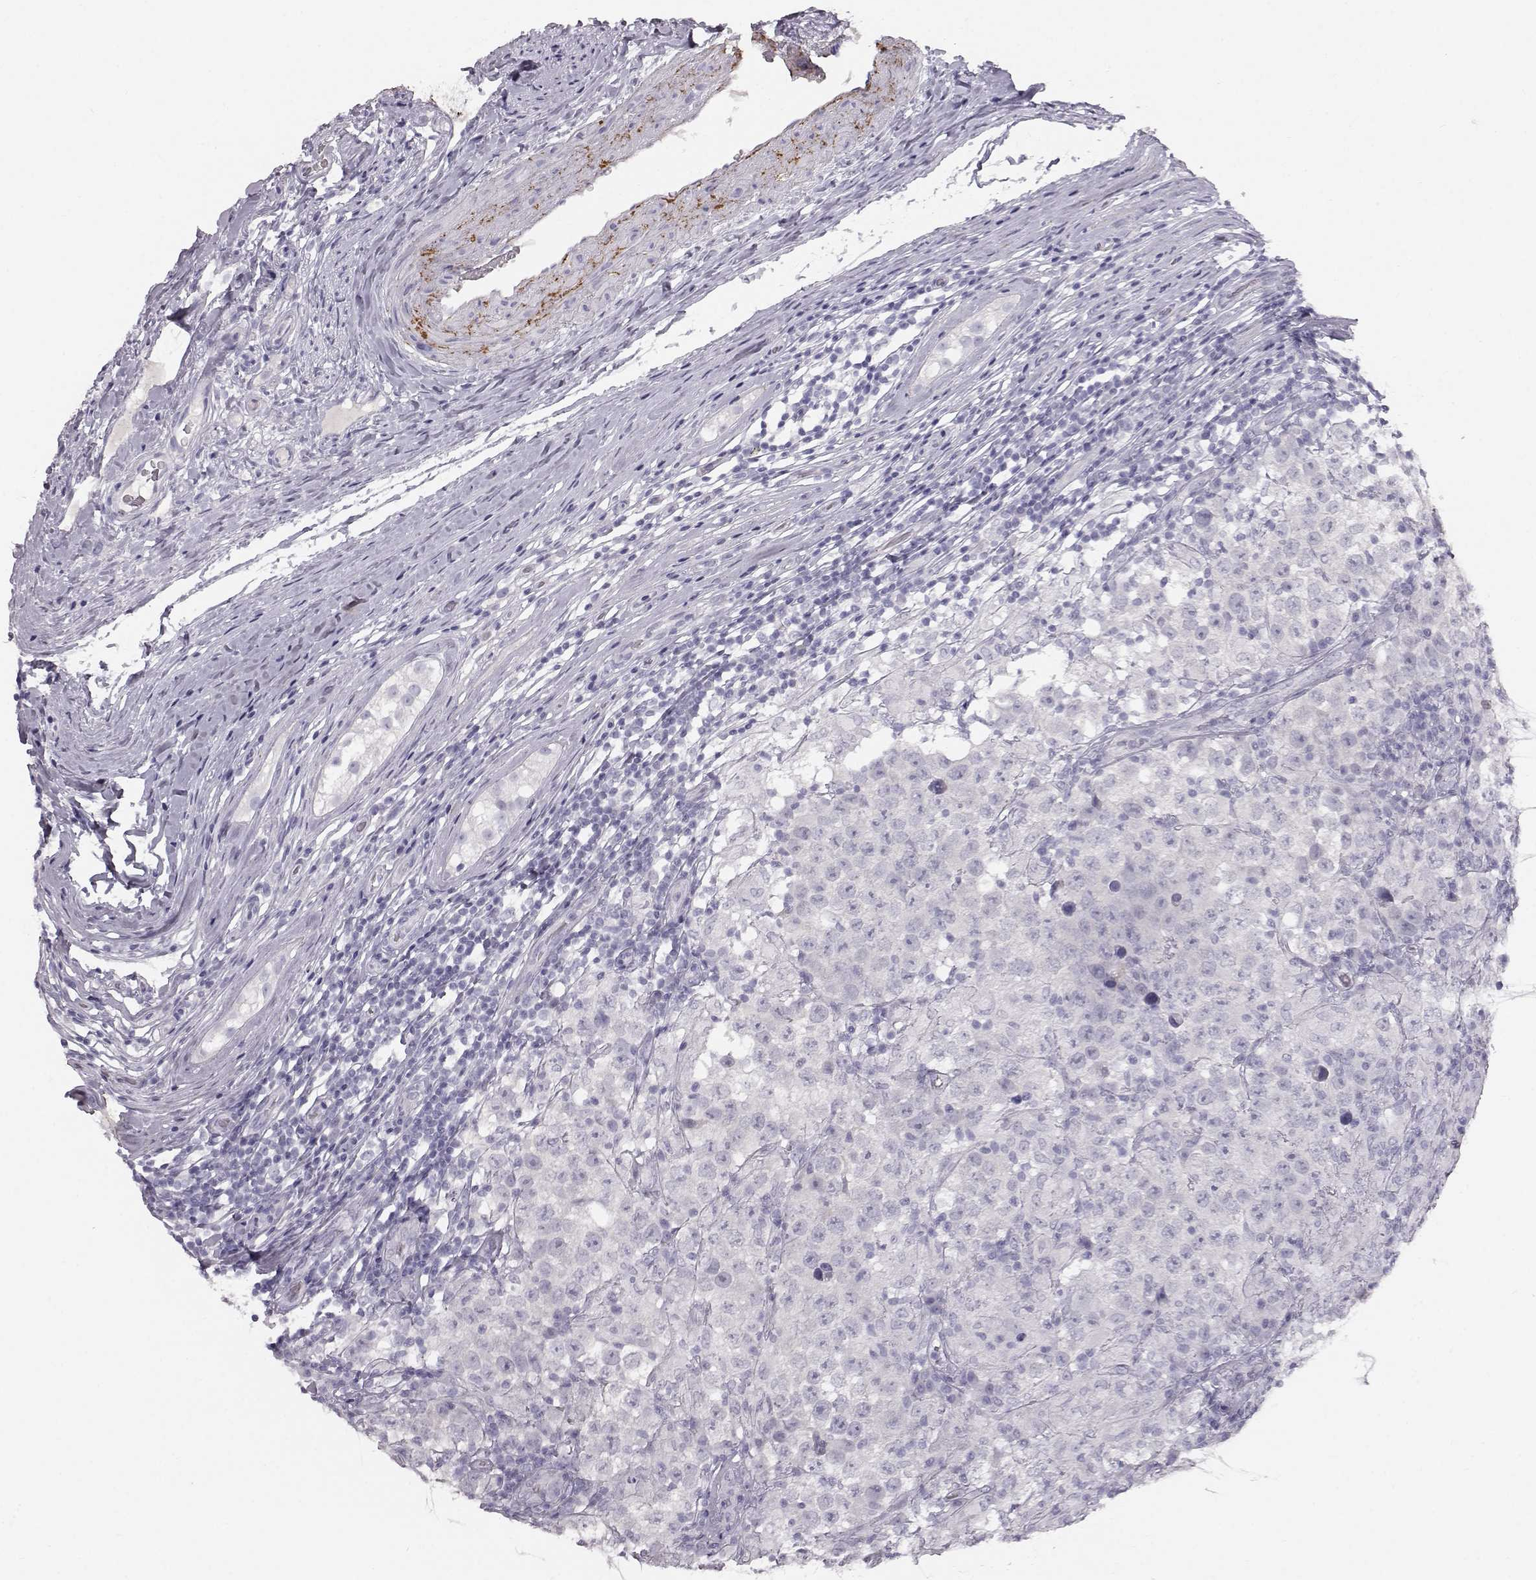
{"staining": {"intensity": "negative", "quantity": "none", "location": "none"}, "tissue": "testis cancer", "cell_type": "Tumor cells", "image_type": "cancer", "snomed": [{"axis": "morphology", "description": "Seminoma, NOS"}, {"axis": "morphology", "description": "Carcinoma, Embryonal, NOS"}, {"axis": "topography", "description": "Testis"}], "caption": "A photomicrograph of human testis embryonal carcinoma is negative for staining in tumor cells. Nuclei are stained in blue.", "gene": "KRTAP16-1", "patient": {"sex": "male", "age": 41}}